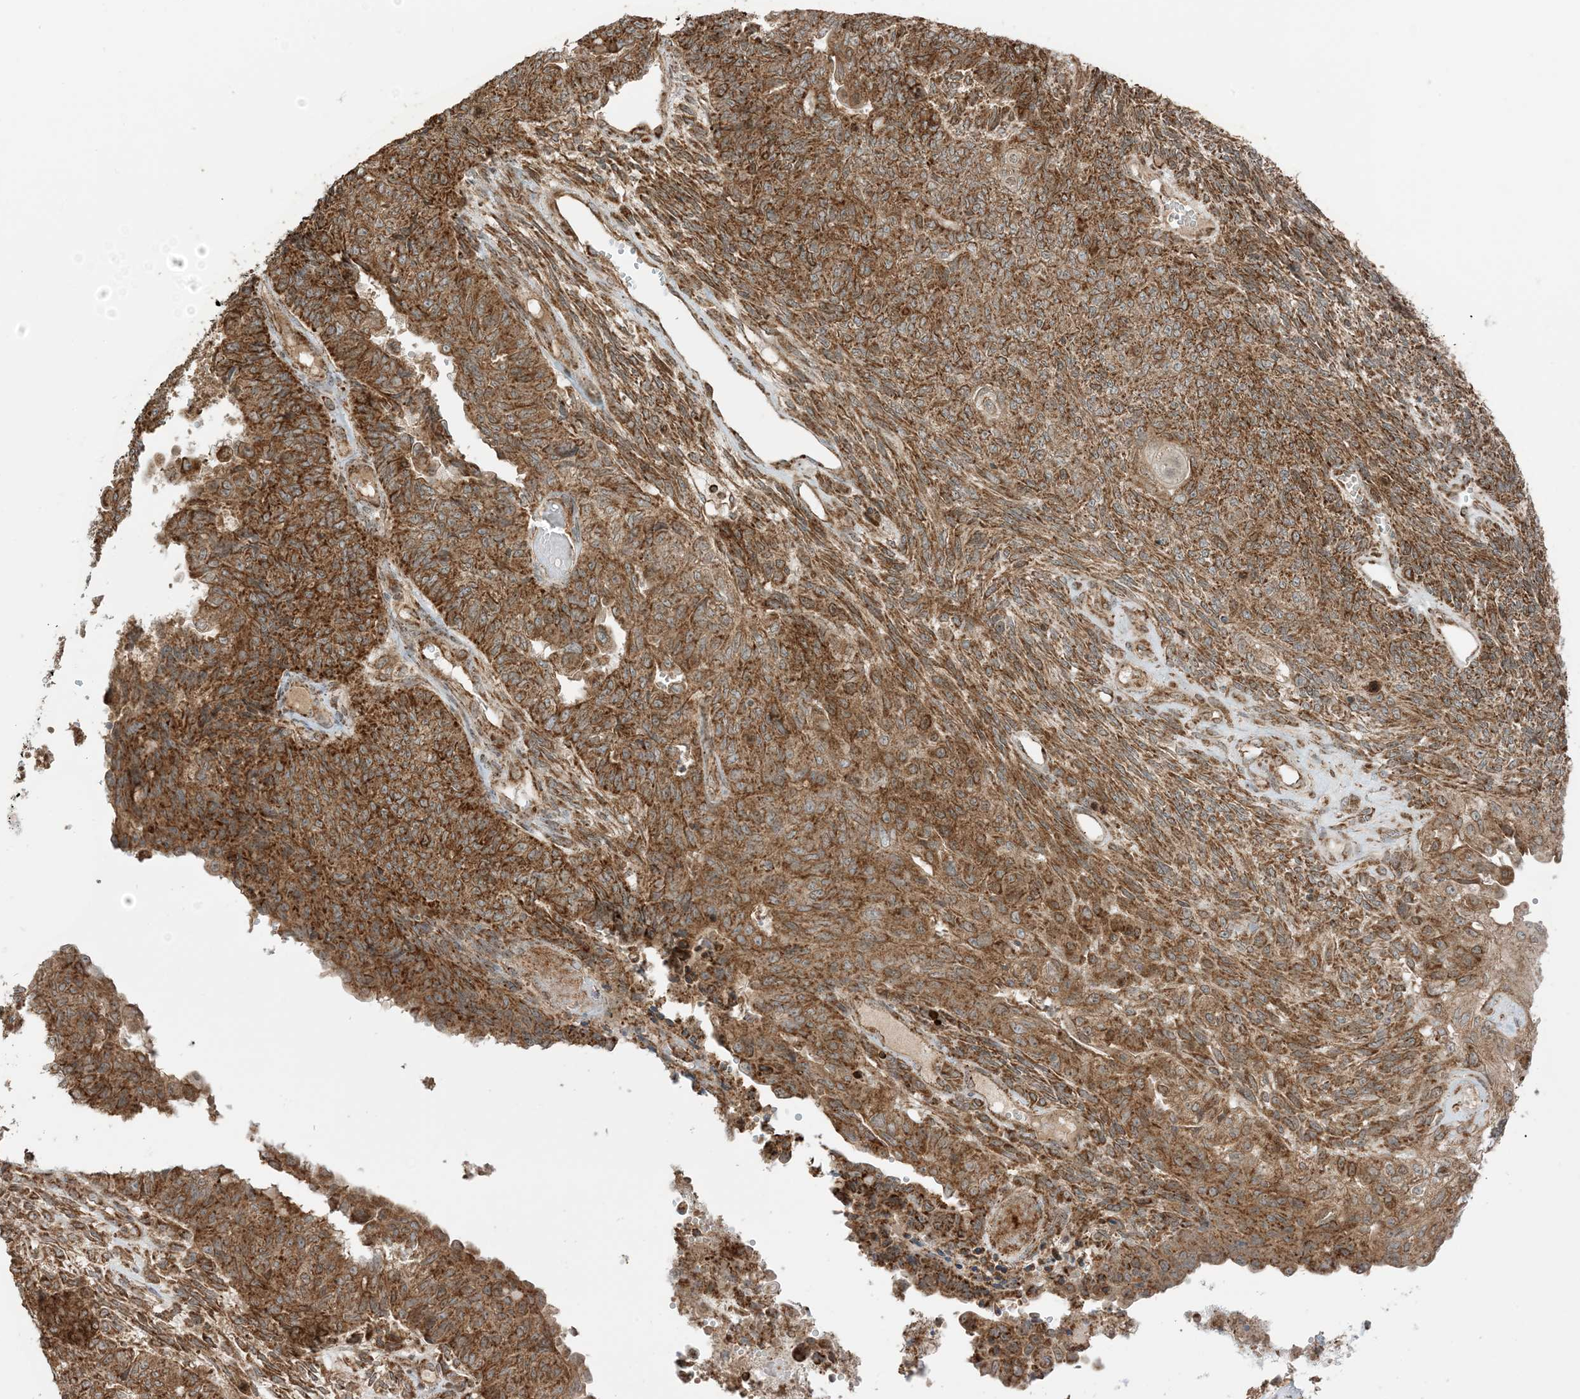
{"staining": {"intensity": "strong", "quantity": ">75%", "location": "cytoplasmic/membranous"}, "tissue": "endometrial cancer", "cell_type": "Tumor cells", "image_type": "cancer", "snomed": [{"axis": "morphology", "description": "Adenocarcinoma, NOS"}, {"axis": "topography", "description": "Endometrium"}], "caption": "Protein positivity by immunohistochemistry (IHC) shows strong cytoplasmic/membranous staining in approximately >75% of tumor cells in endometrial cancer (adenocarcinoma). The staining was performed using DAB (3,3'-diaminobenzidine) to visualize the protein expression in brown, while the nuclei were stained in blue with hematoxylin (Magnification: 20x).", "gene": "N4BP3", "patient": {"sex": "female", "age": 32}}